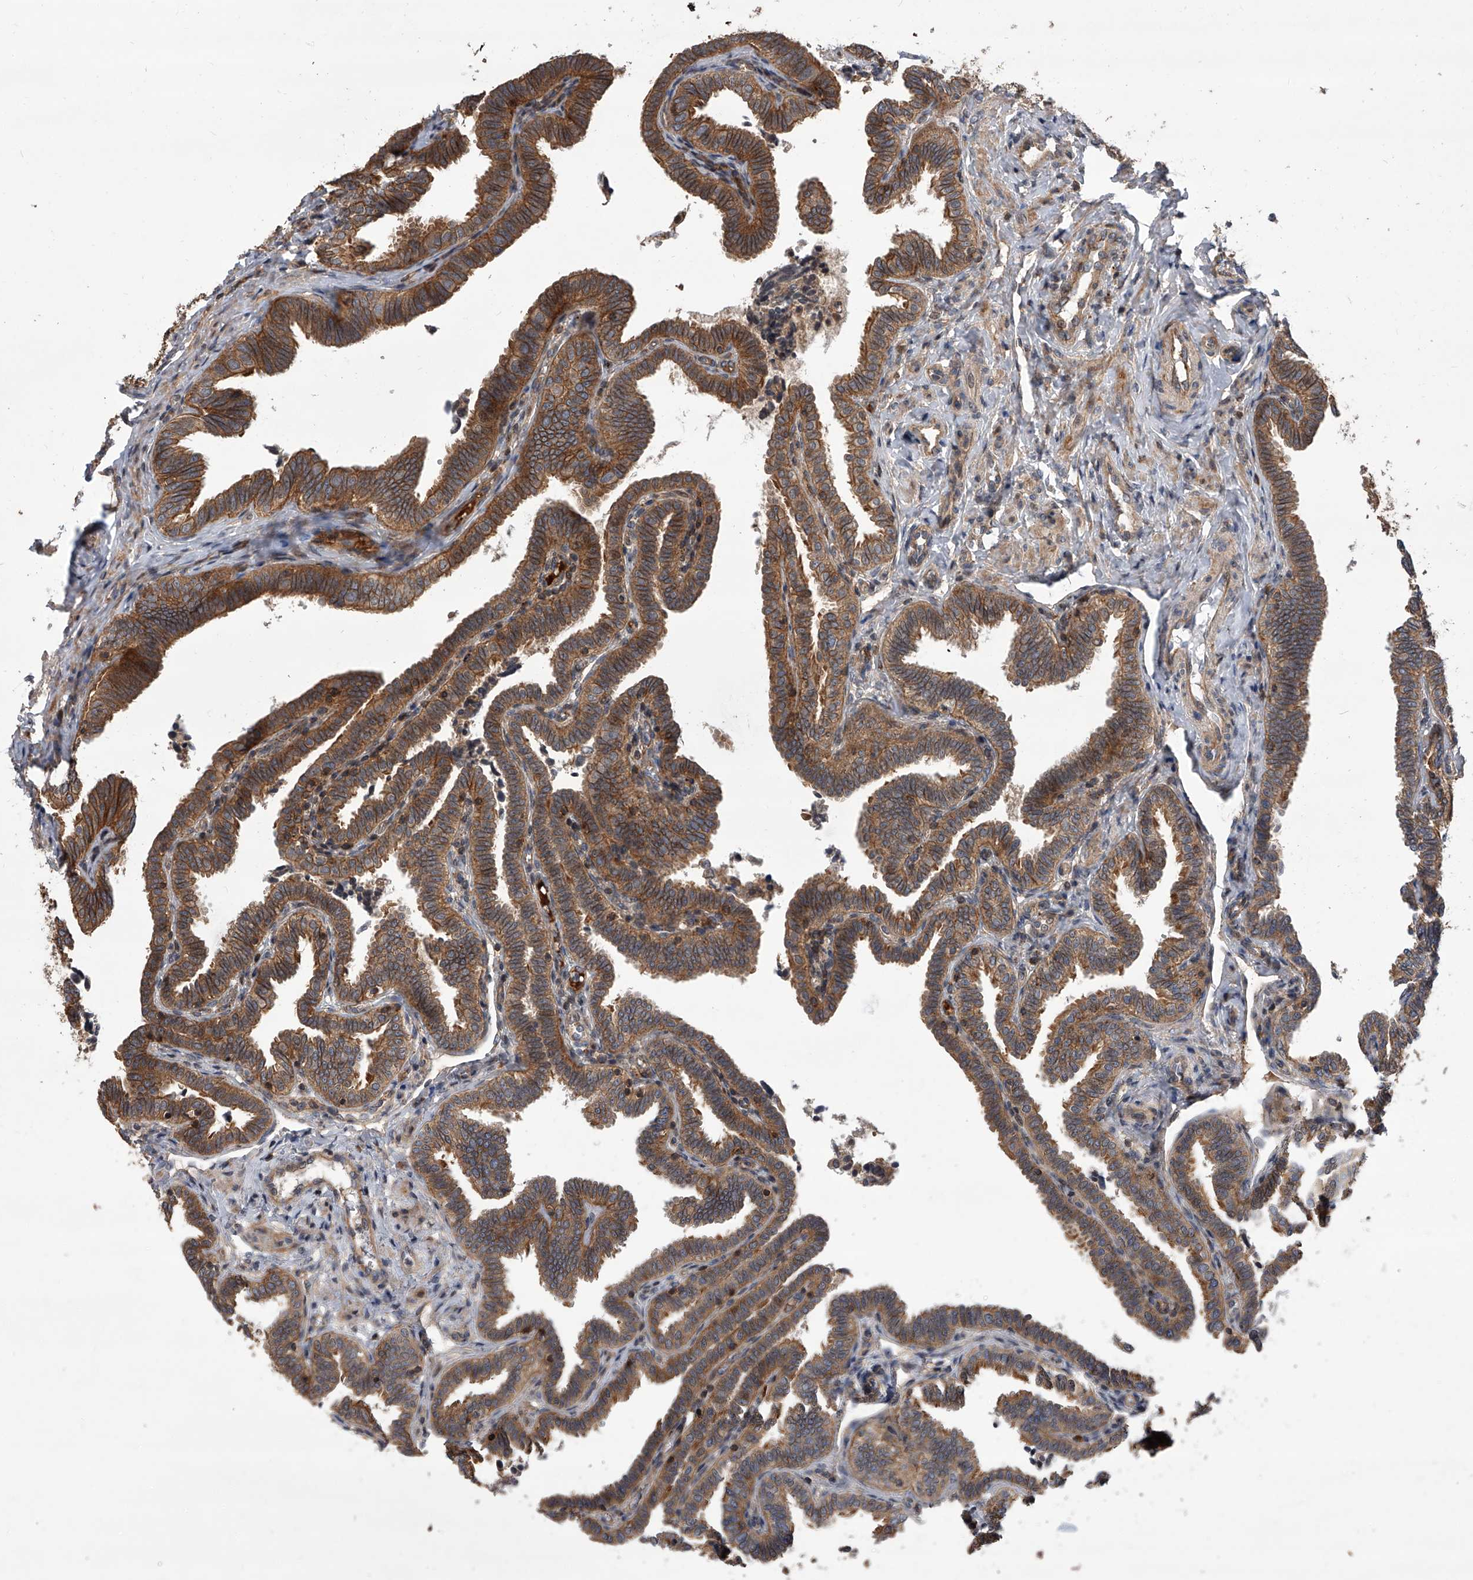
{"staining": {"intensity": "moderate", "quantity": ">75%", "location": "cytoplasmic/membranous"}, "tissue": "fallopian tube", "cell_type": "Glandular cells", "image_type": "normal", "snomed": [{"axis": "morphology", "description": "Normal tissue, NOS"}, {"axis": "topography", "description": "Fallopian tube"}], "caption": "An IHC micrograph of unremarkable tissue is shown. Protein staining in brown highlights moderate cytoplasmic/membranous positivity in fallopian tube within glandular cells.", "gene": "USP47", "patient": {"sex": "female", "age": 39}}